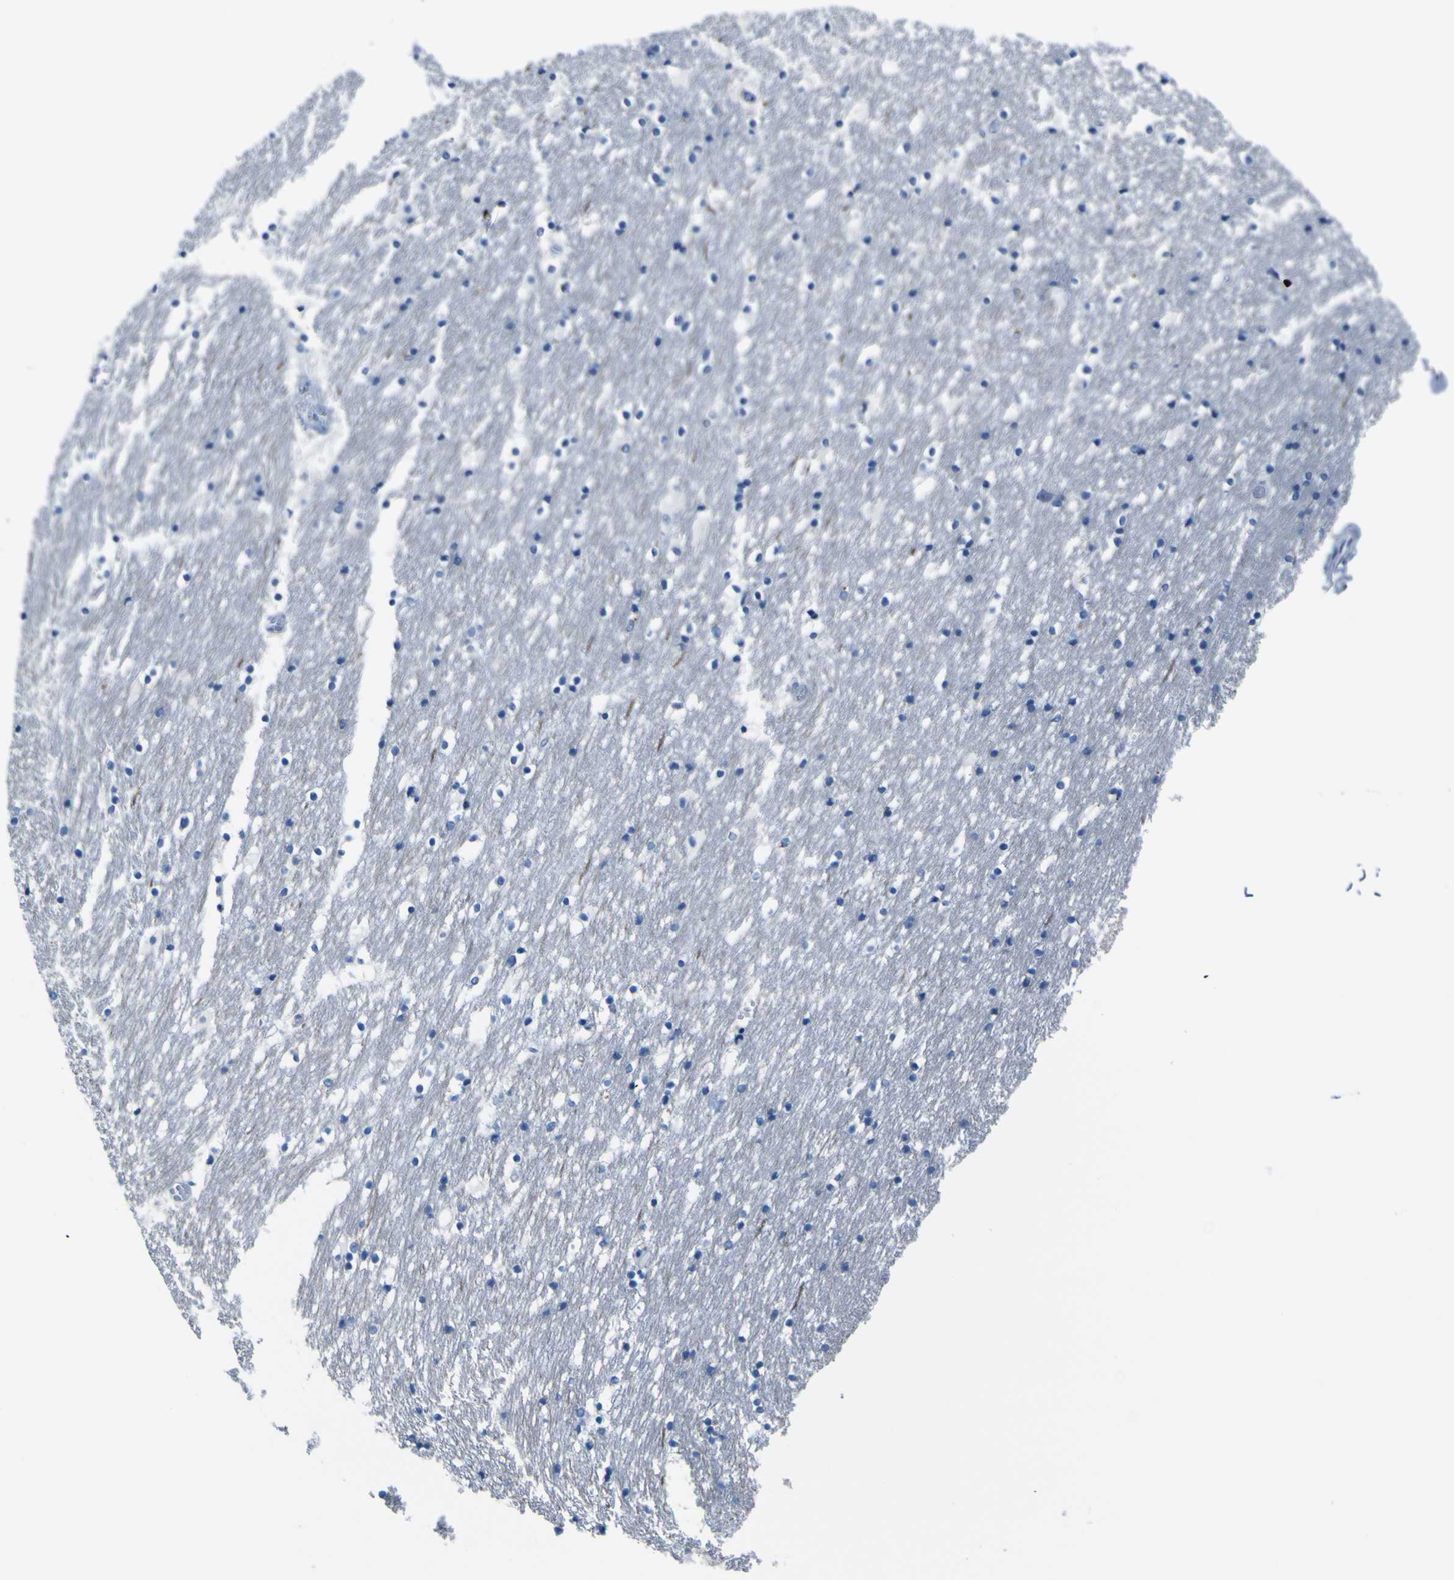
{"staining": {"intensity": "negative", "quantity": "none", "location": "none"}, "tissue": "caudate", "cell_type": "Glial cells", "image_type": "normal", "snomed": [{"axis": "morphology", "description": "Normal tissue, NOS"}, {"axis": "topography", "description": "Lateral ventricle wall"}], "caption": "Immunohistochemistry (IHC) histopathology image of normal caudate: caudate stained with DAB demonstrates no significant protein expression in glial cells.", "gene": "ACSL1", "patient": {"sex": "male", "age": 45}}